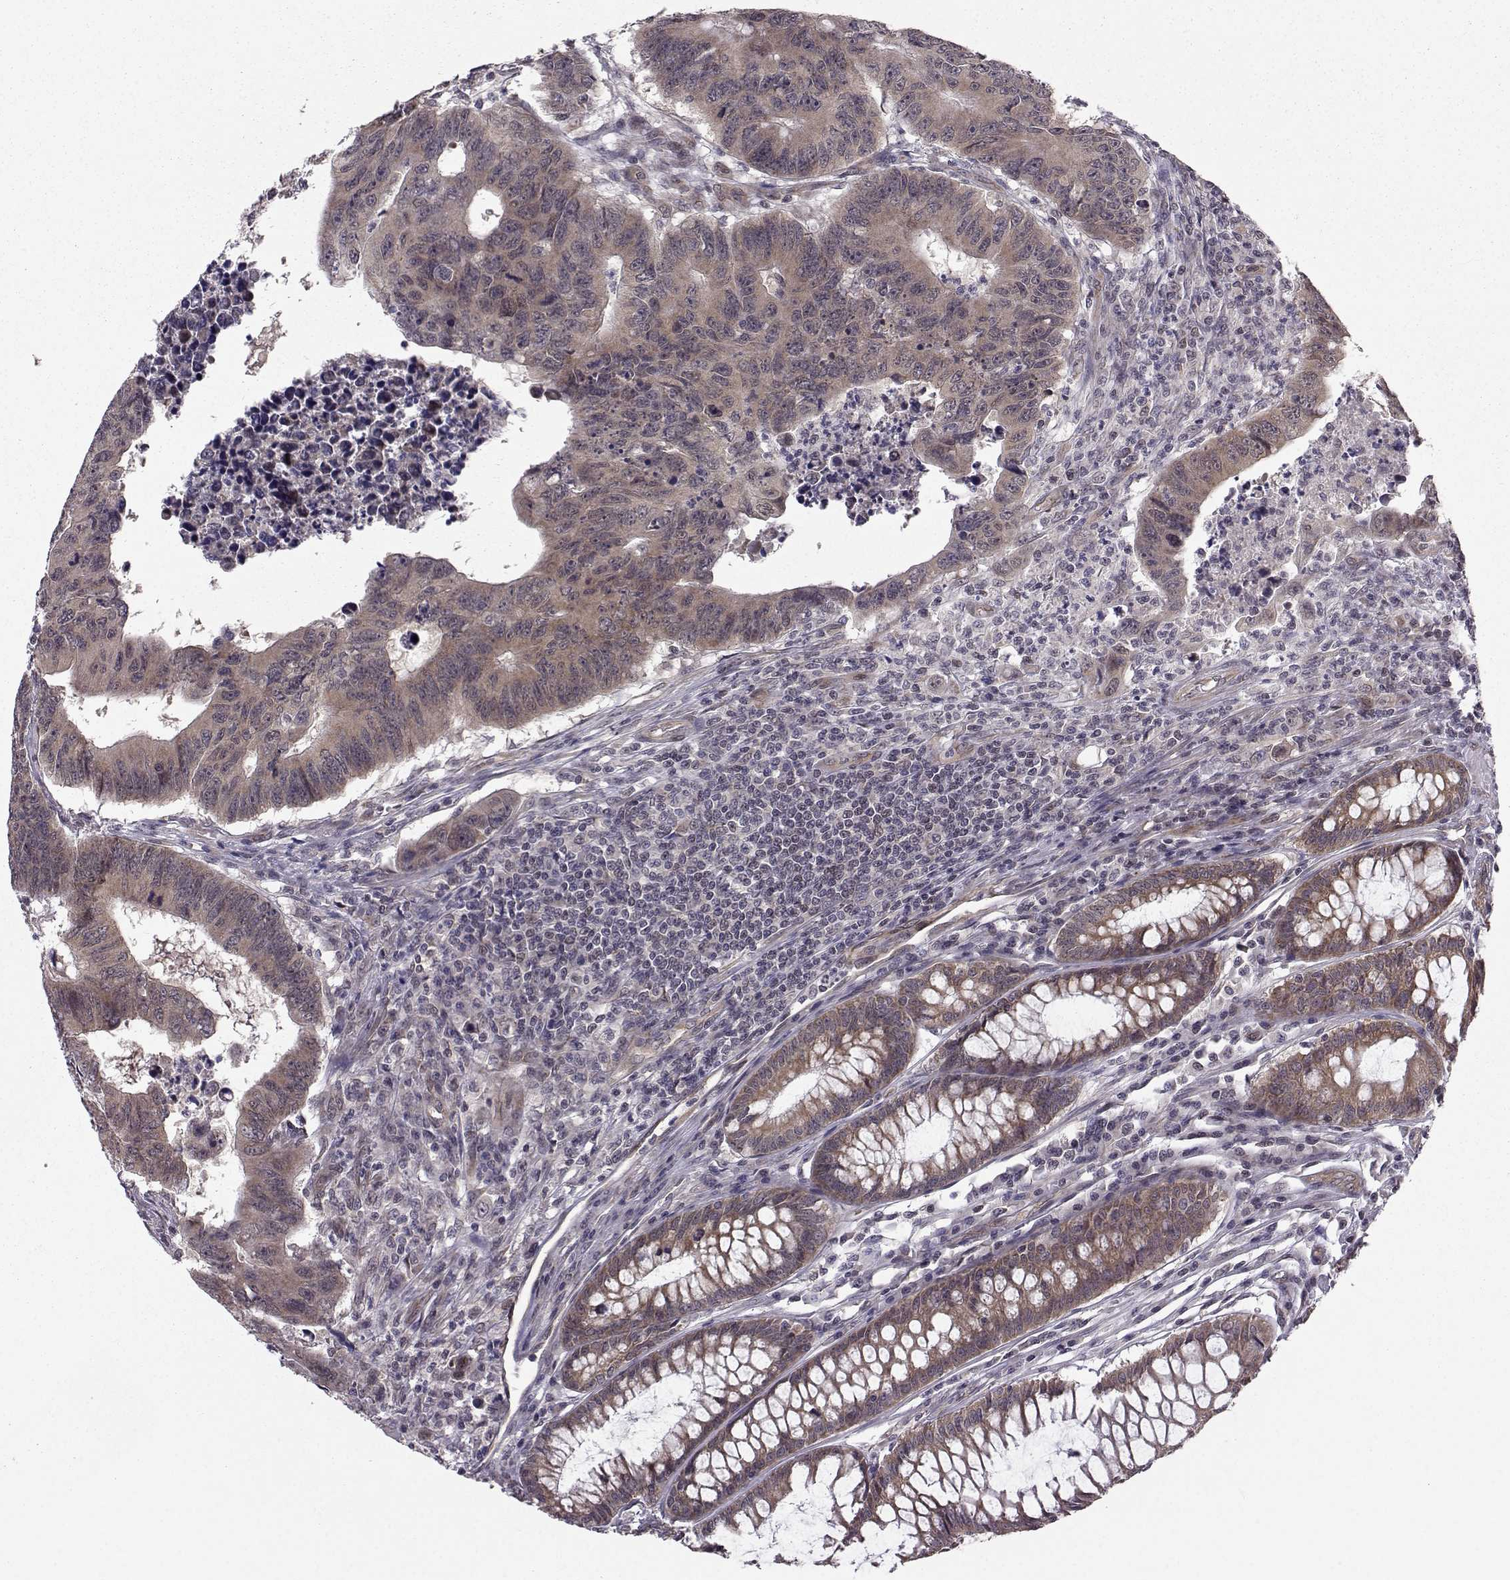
{"staining": {"intensity": "moderate", "quantity": "25%-75%", "location": "cytoplasmic/membranous"}, "tissue": "colorectal cancer", "cell_type": "Tumor cells", "image_type": "cancer", "snomed": [{"axis": "morphology", "description": "Adenocarcinoma, NOS"}, {"axis": "topography", "description": "Rectum"}], "caption": "Immunohistochemical staining of colorectal cancer (adenocarcinoma) displays moderate cytoplasmic/membranous protein expression in about 25%-75% of tumor cells.", "gene": "PKN2", "patient": {"sex": "female", "age": 85}}